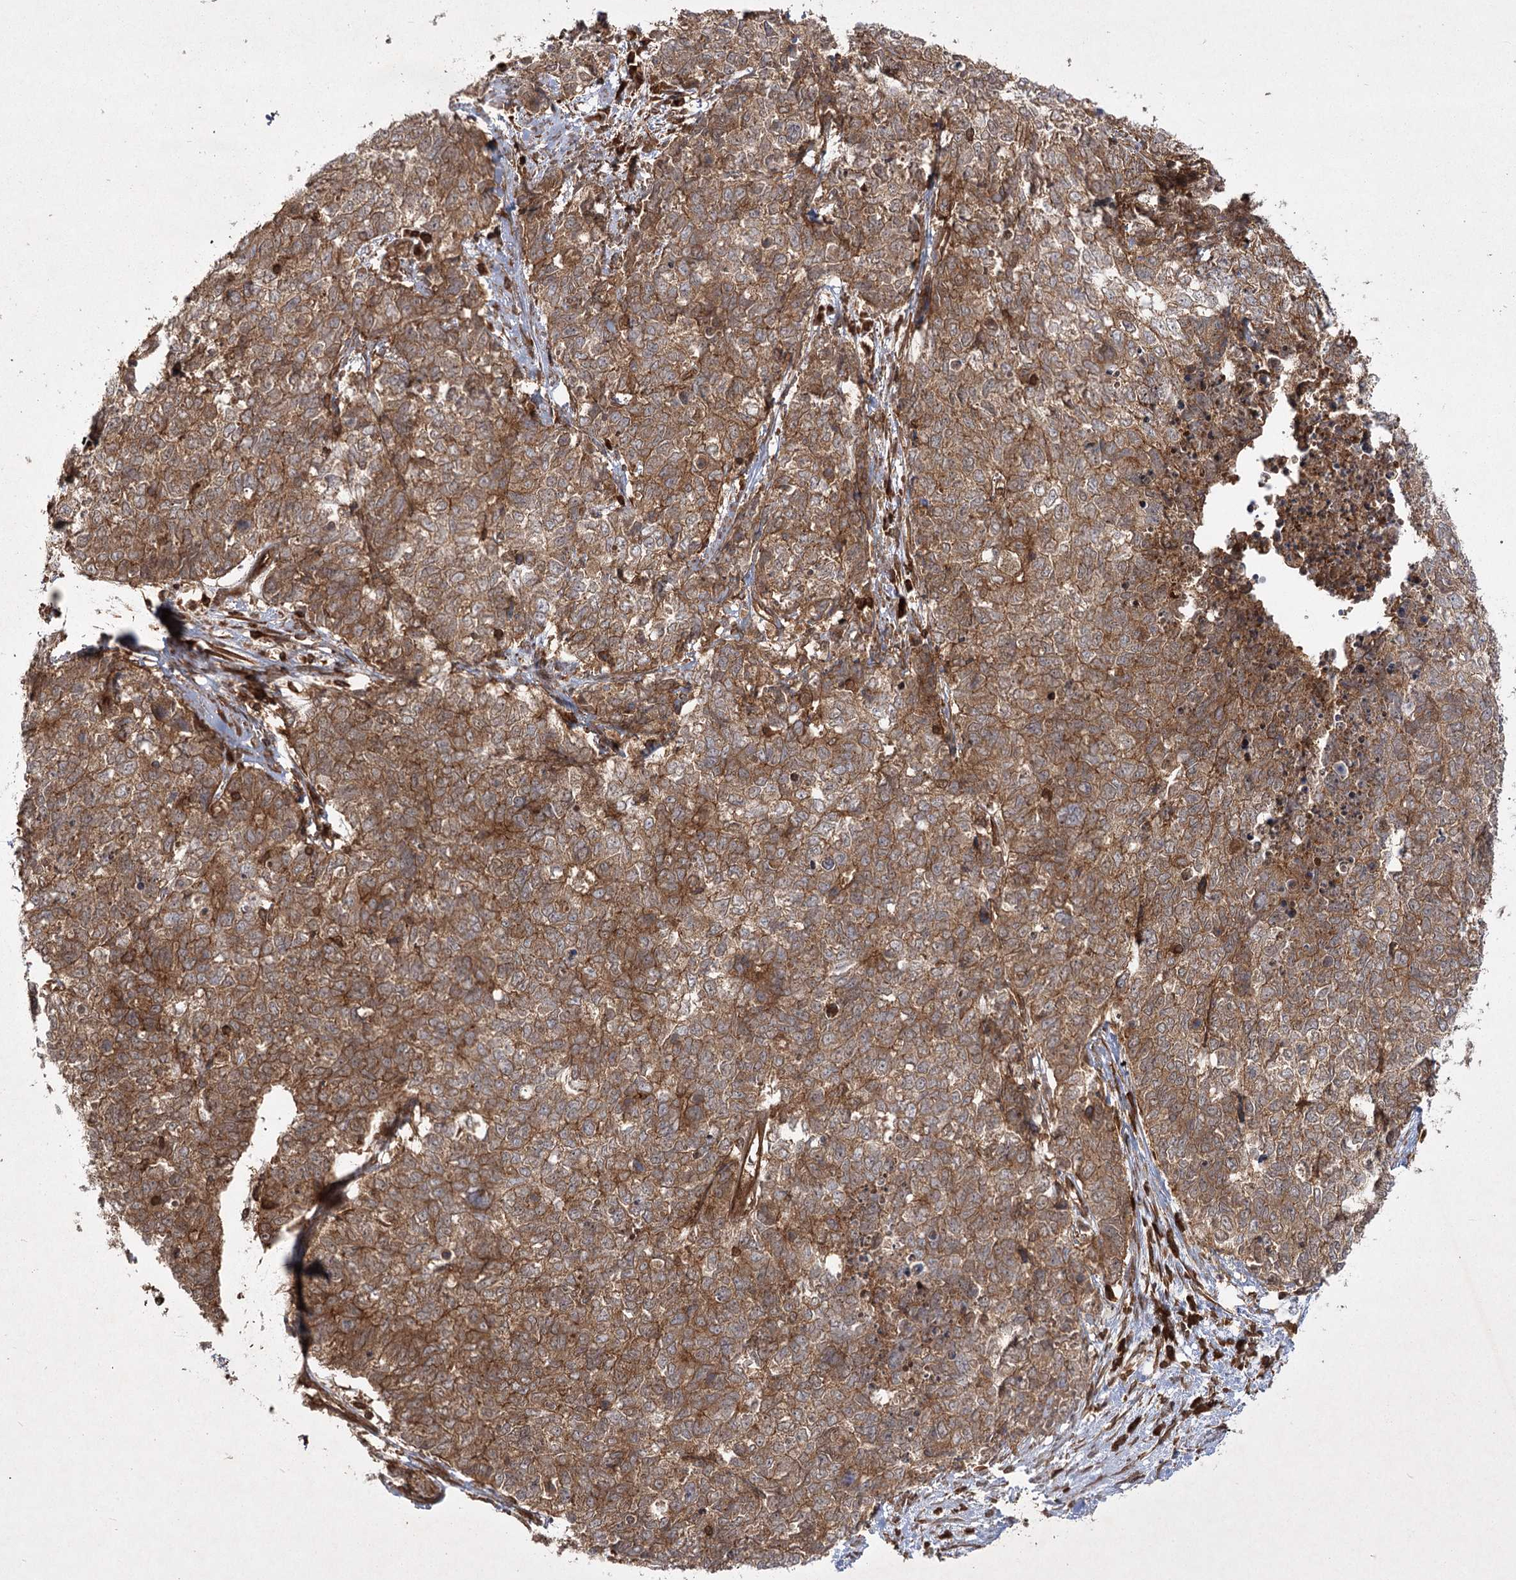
{"staining": {"intensity": "moderate", "quantity": ">75%", "location": "cytoplasmic/membranous"}, "tissue": "cervical cancer", "cell_type": "Tumor cells", "image_type": "cancer", "snomed": [{"axis": "morphology", "description": "Squamous cell carcinoma, NOS"}, {"axis": "topography", "description": "Cervix"}], "caption": "Immunohistochemical staining of cervical cancer (squamous cell carcinoma) reveals medium levels of moderate cytoplasmic/membranous protein positivity in about >75% of tumor cells.", "gene": "MDFIC", "patient": {"sex": "female", "age": 63}}